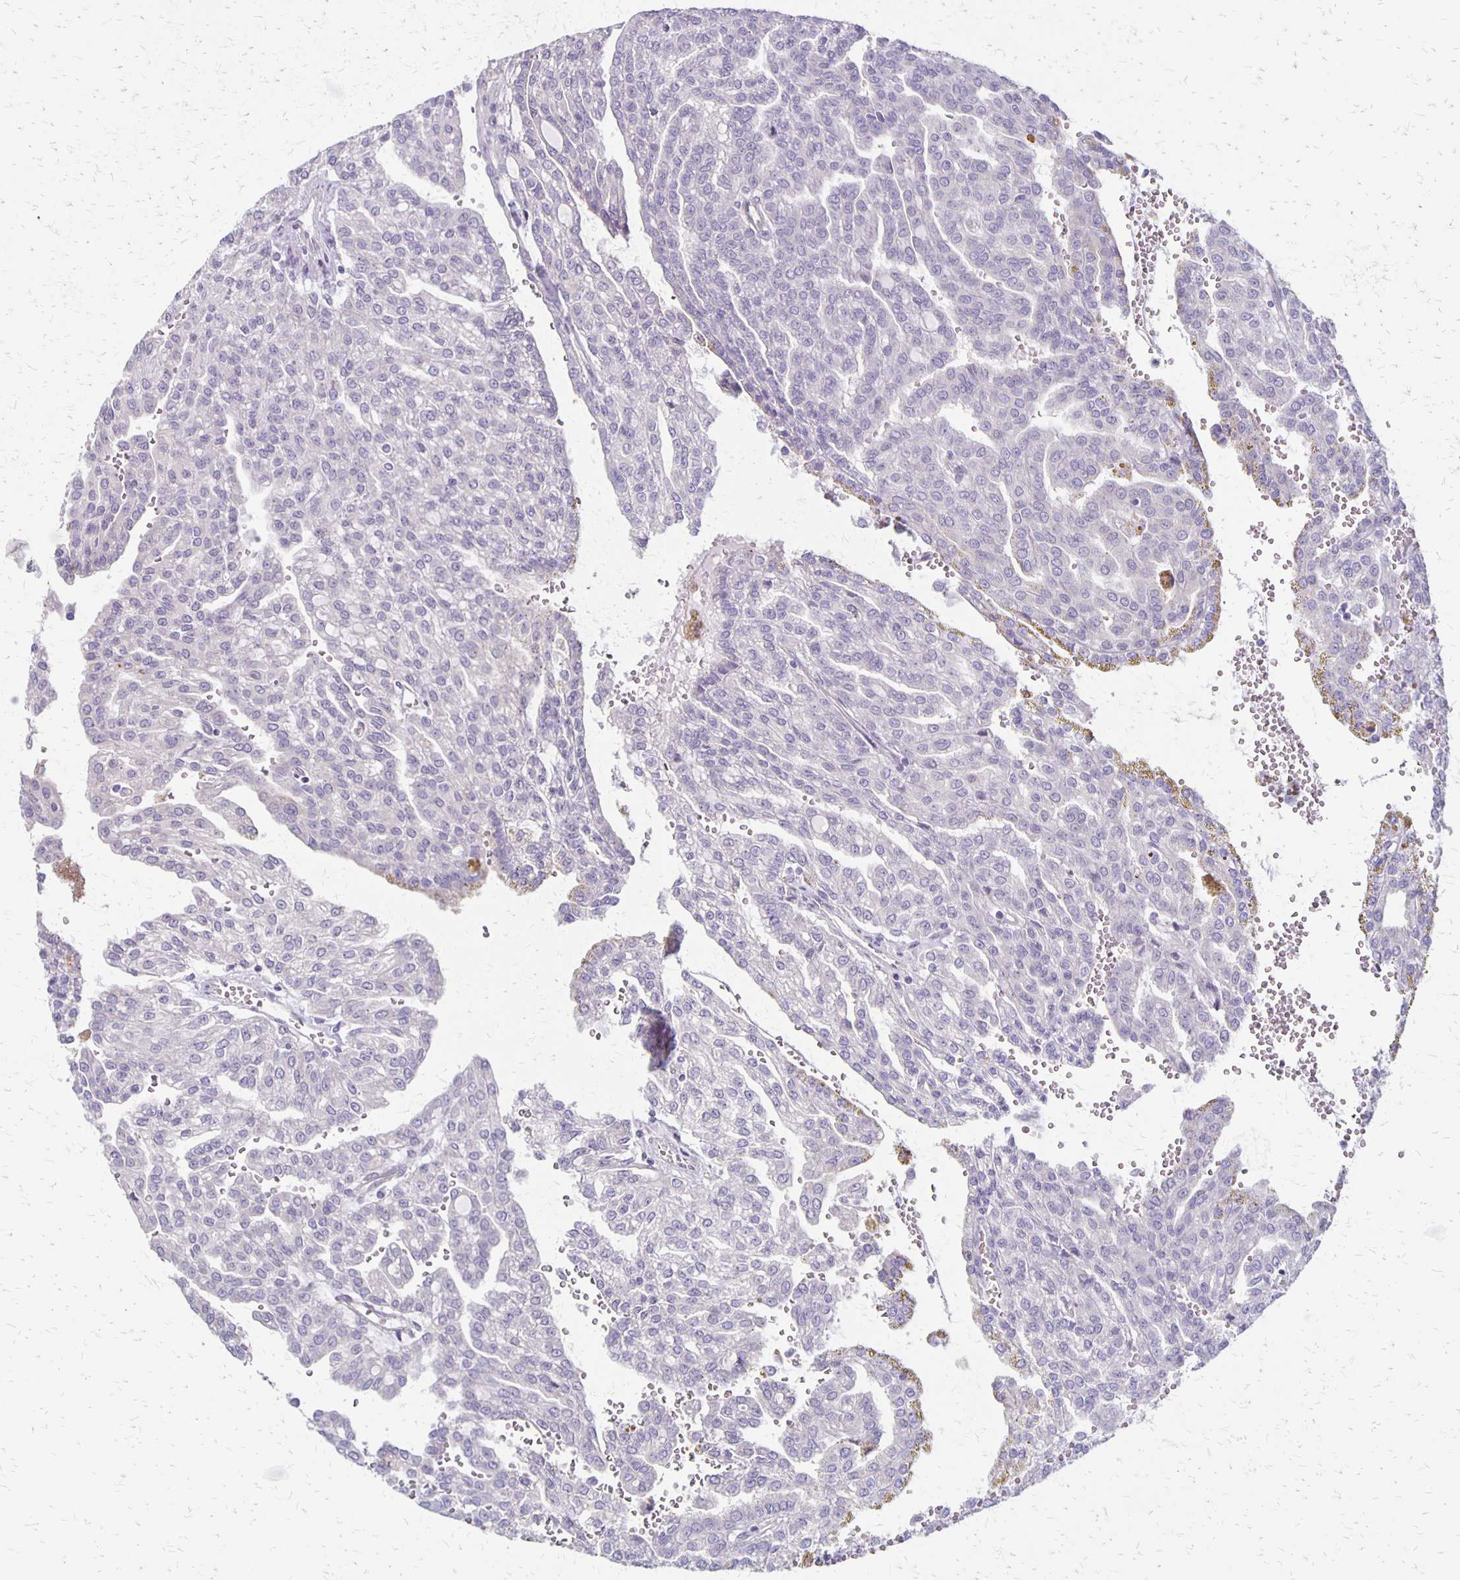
{"staining": {"intensity": "negative", "quantity": "none", "location": "none"}, "tissue": "renal cancer", "cell_type": "Tumor cells", "image_type": "cancer", "snomed": [{"axis": "morphology", "description": "Adenocarcinoma, NOS"}, {"axis": "topography", "description": "Kidney"}], "caption": "Immunohistochemistry (IHC) photomicrograph of human renal cancer stained for a protein (brown), which demonstrates no staining in tumor cells.", "gene": "HOMER1", "patient": {"sex": "male", "age": 63}}